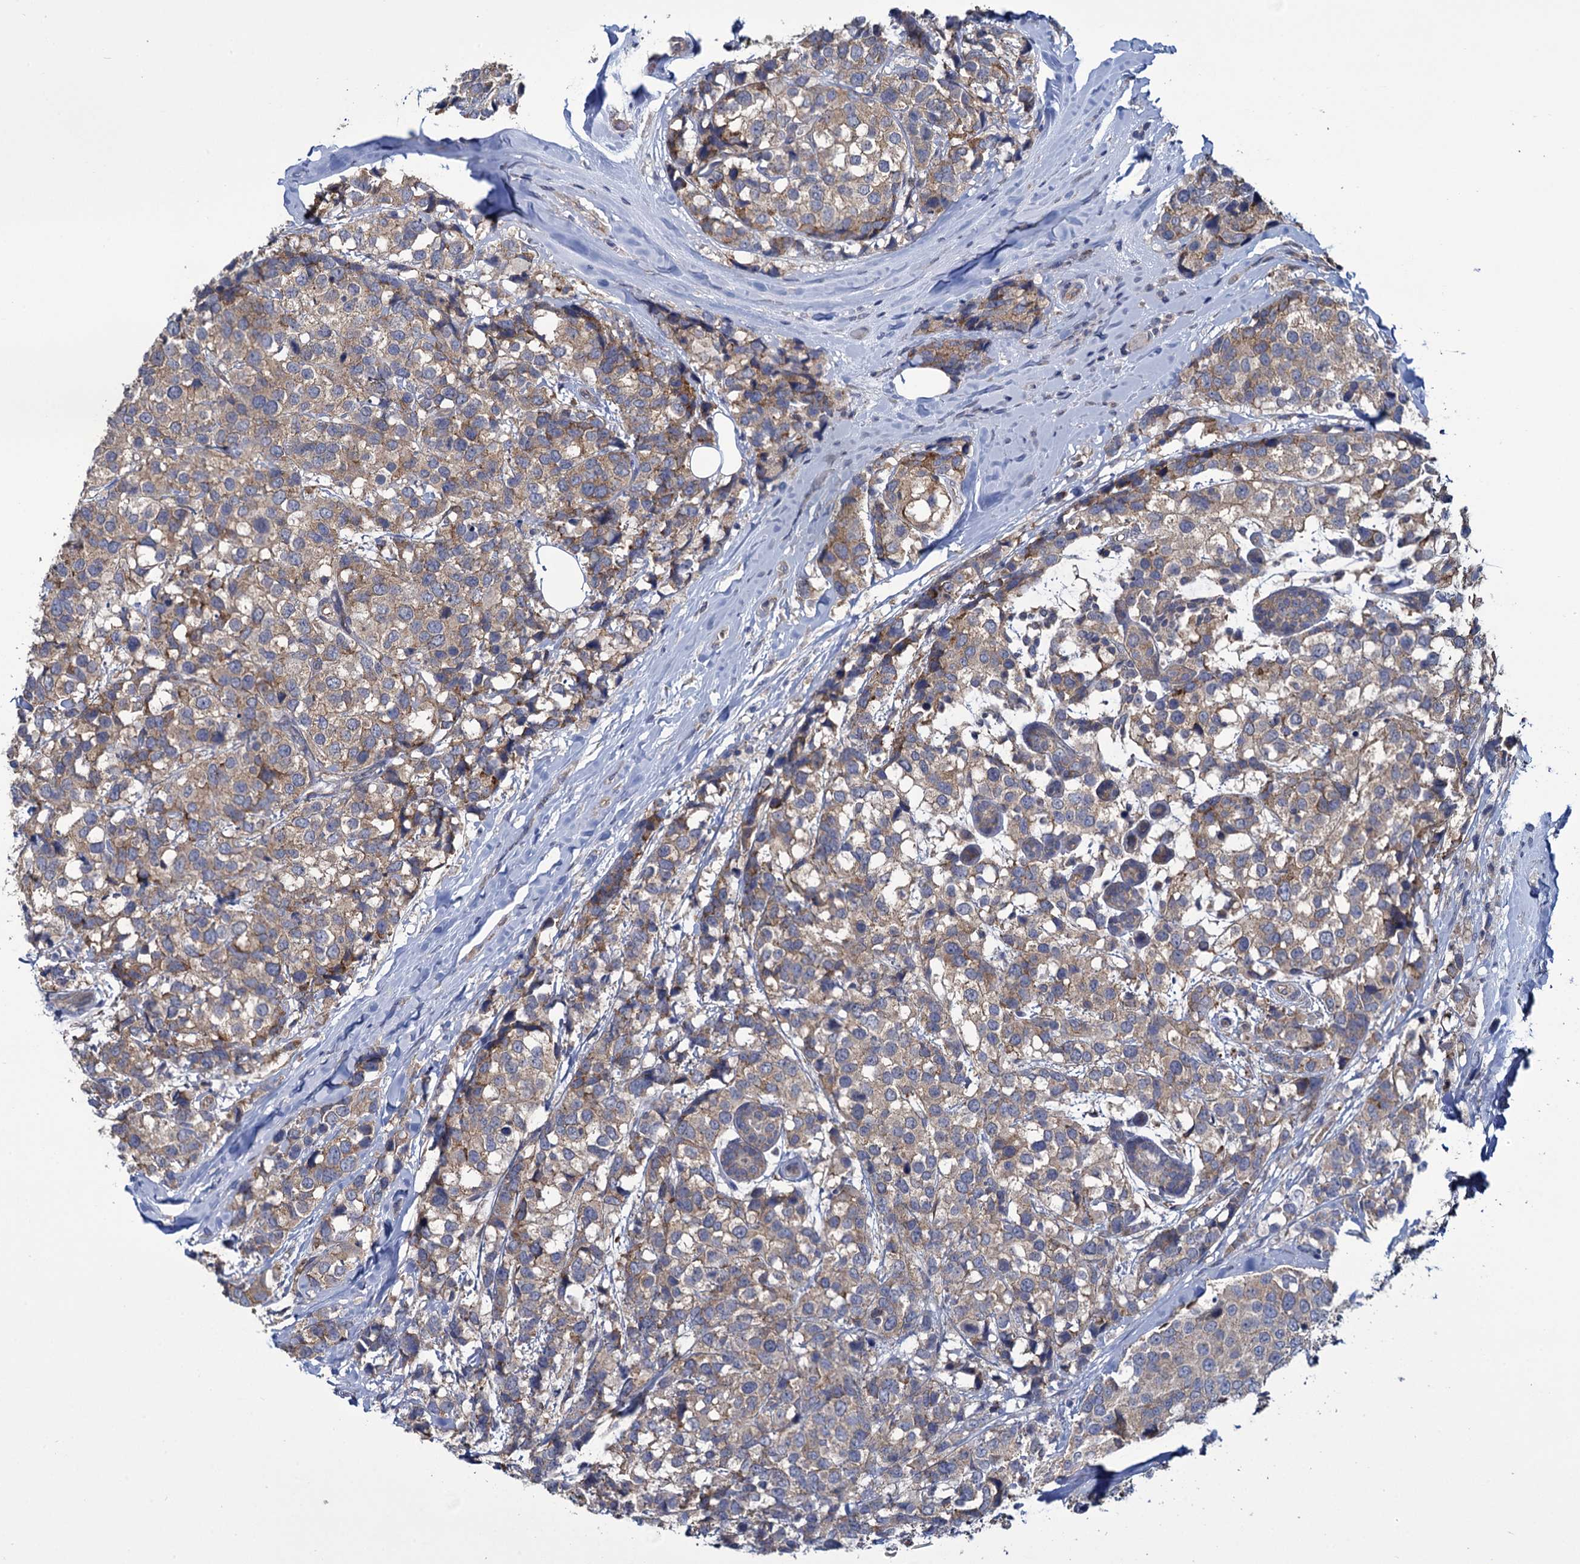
{"staining": {"intensity": "moderate", "quantity": ">75%", "location": "cytoplasmic/membranous"}, "tissue": "breast cancer", "cell_type": "Tumor cells", "image_type": "cancer", "snomed": [{"axis": "morphology", "description": "Lobular carcinoma"}, {"axis": "topography", "description": "Breast"}], "caption": "An immunohistochemistry micrograph of tumor tissue is shown. Protein staining in brown labels moderate cytoplasmic/membranous positivity in breast lobular carcinoma within tumor cells.", "gene": "GSTM2", "patient": {"sex": "female", "age": 59}}